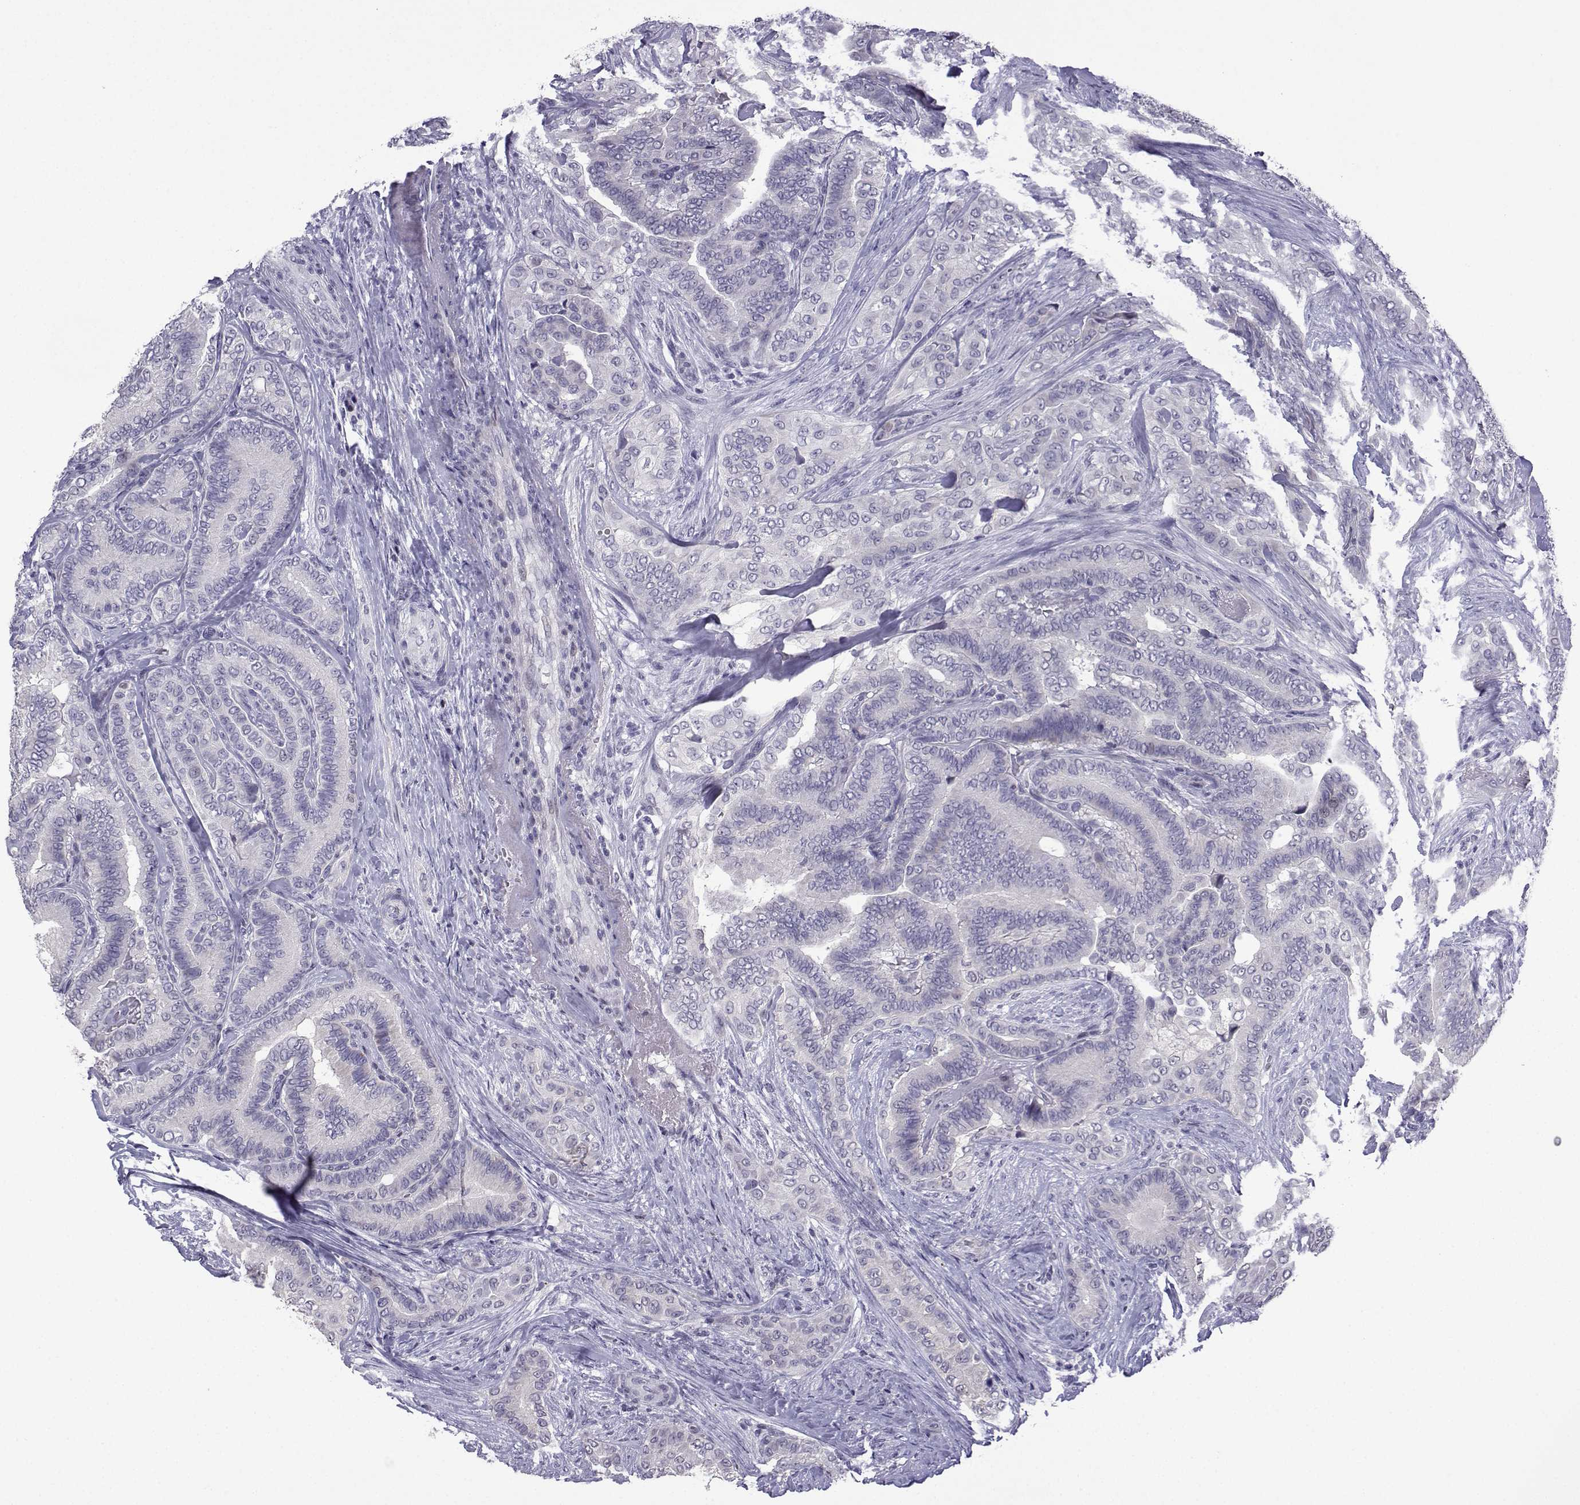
{"staining": {"intensity": "negative", "quantity": "none", "location": "none"}, "tissue": "thyroid cancer", "cell_type": "Tumor cells", "image_type": "cancer", "snomed": [{"axis": "morphology", "description": "Papillary adenocarcinoma, NOS"}, {"axis": "topography", "description": "Thyroid gland"}], "caption": "This is an IHC photomicrograph of human thyroid cancer. There is no expression in tumor cells.", "gene": "CFAP70", "patient": {"sex": "male", "age": 61}}